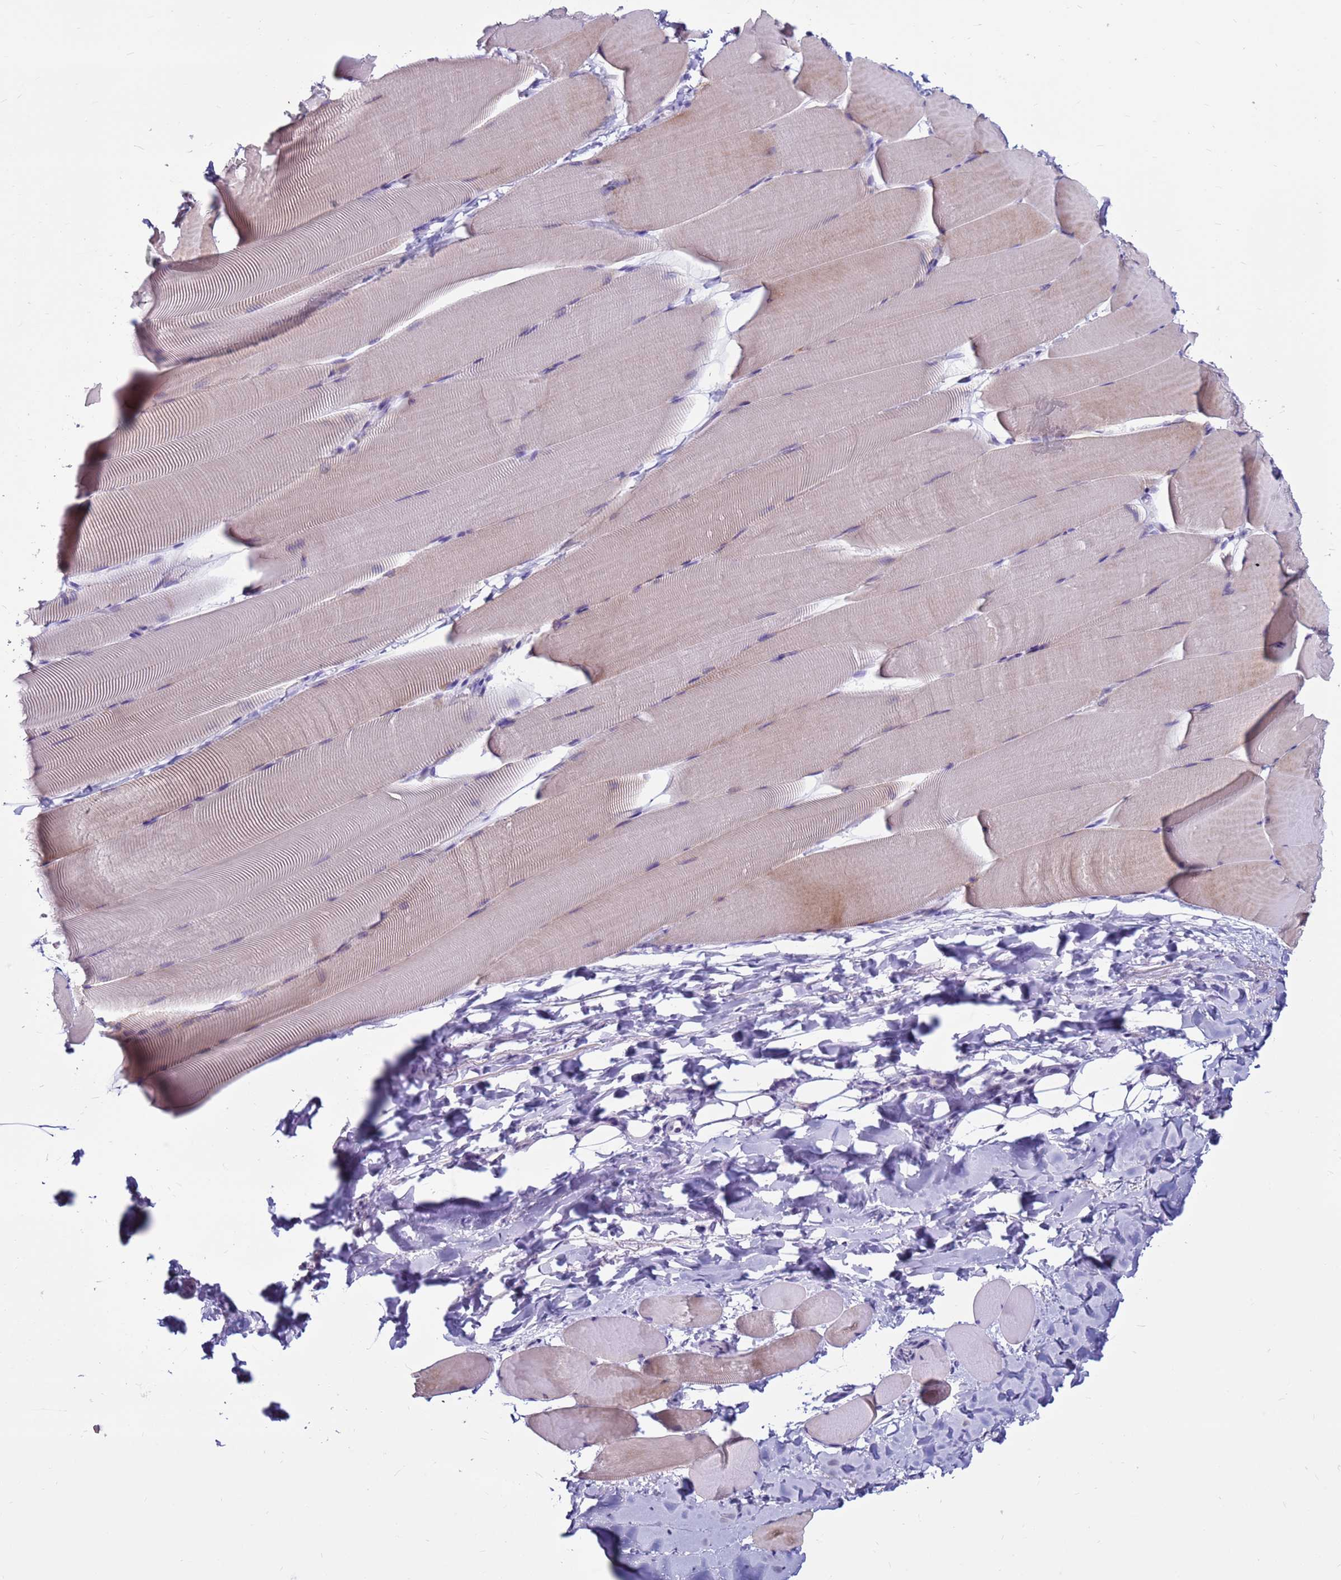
{"staining": {"intensity": "weak", "quantity": "<25%", "location": "cytoplasmic/membranous"}, "tissue": "skeletal muscle", "cell_type": "Myocytes", "image_type": "normal", "snomed": [{"axis": "morphology", "description": "Normal tissue, NOS"}, {"axis": "topography", "description": "Skeletal muscle"}], "caption": "The photomicrograph exhibits no staining of myocytes in unremarkable skeletal muscle. The staining was performed using DAB (3,3'-diaminobenzidine) to visualize the protein expression in brown, while the nuclei were stained in blue with hematoxylin (Magnification: 20x).", "gene": "CDK2AP2", "patient": {"sex": "male", "age": 25}}